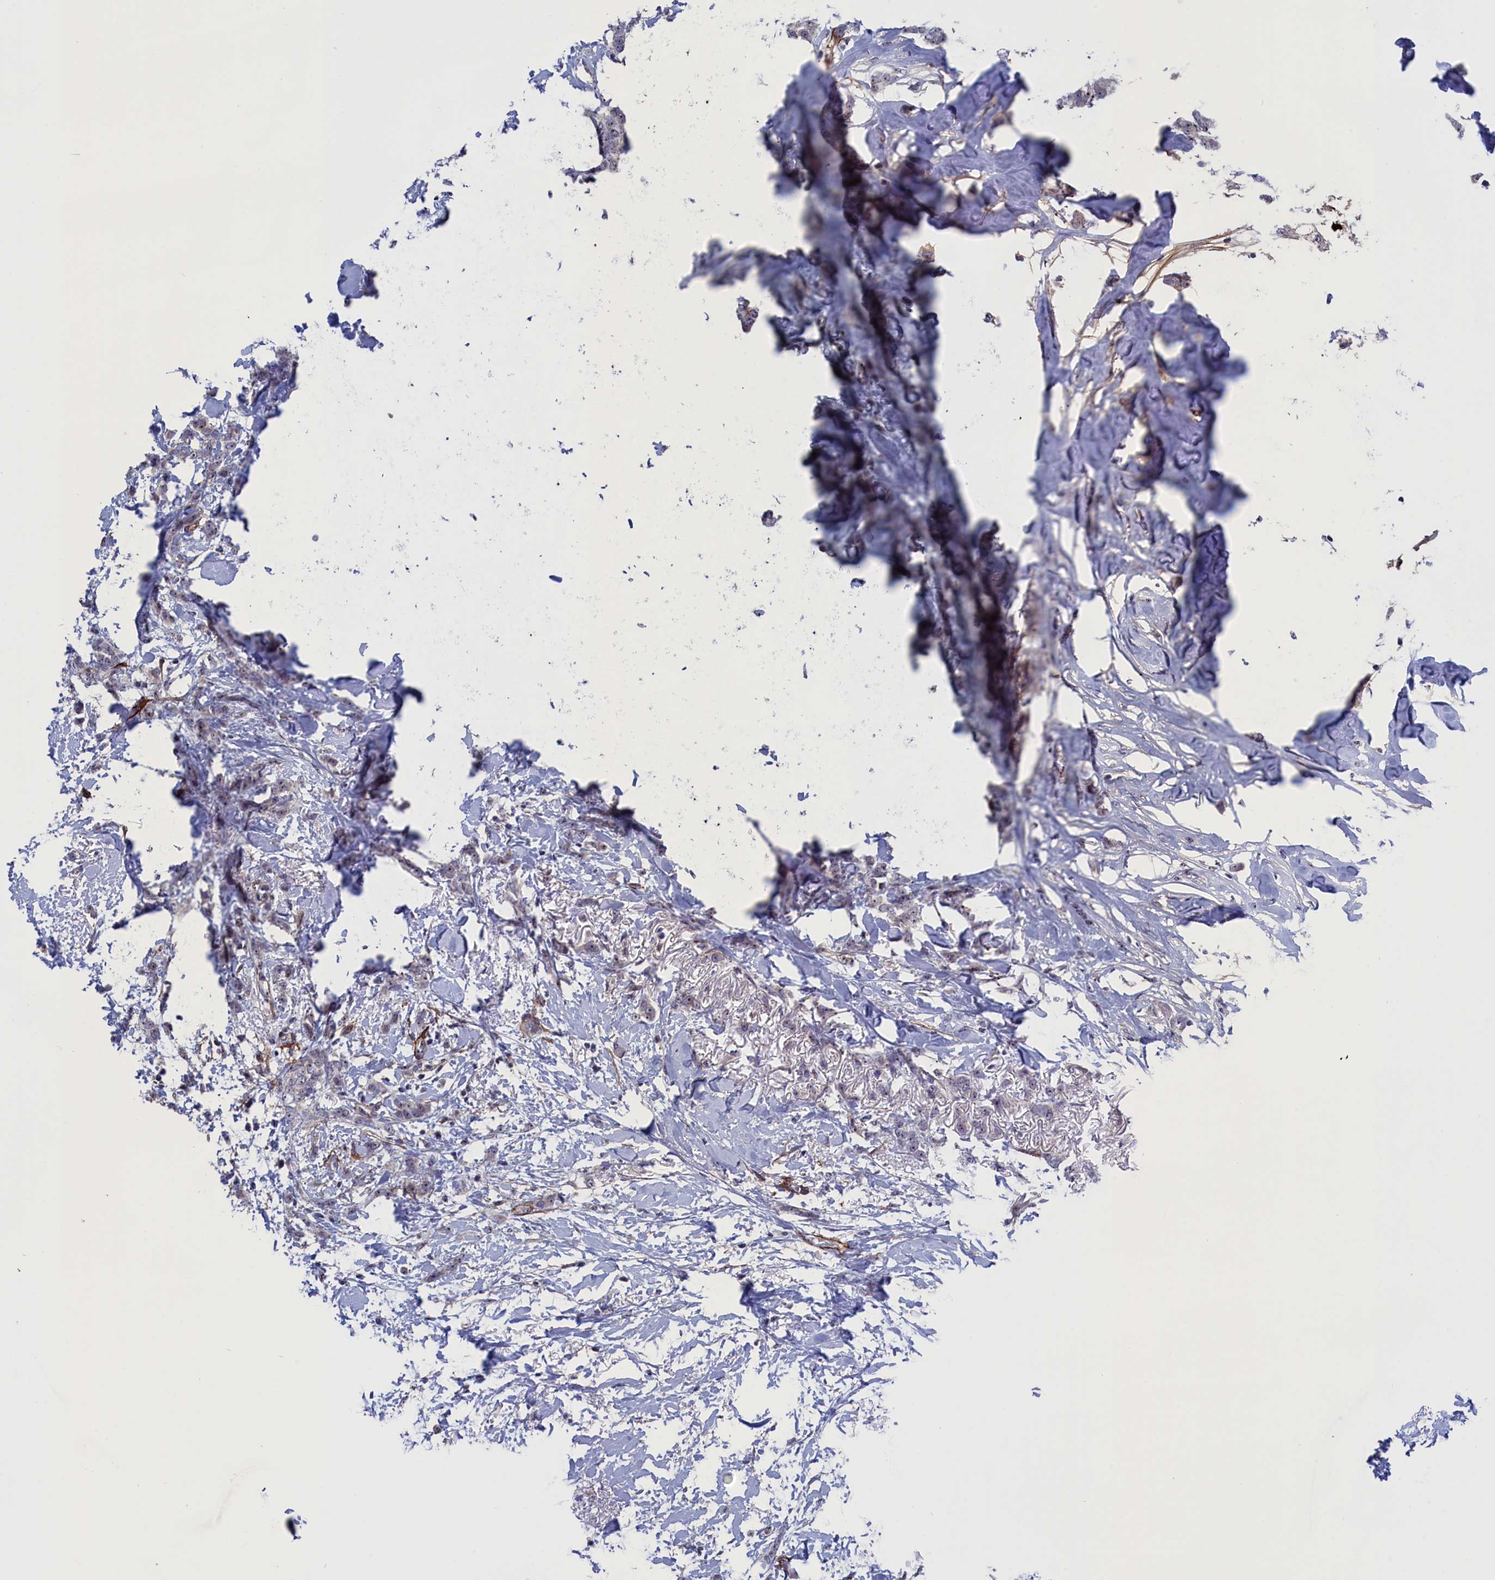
{"staining": {"intensity": "negative", "quantity": "none", "location": "none"}, "tissue": "breast cancer", "cell_type": "Tumor cells", "image_type": "cancer", "snomed": [{"axis": "morphology", "description": "Duct carcinoma"}, {"axis": "topography", "description": "Breast"}], "caption": "Breast cancer stained for a protein using immunohistochemistry (IHC) exhibits no positivity tumor cells.", "gene": "PPAN", "patient": {"sex": "female", "age": 72}}